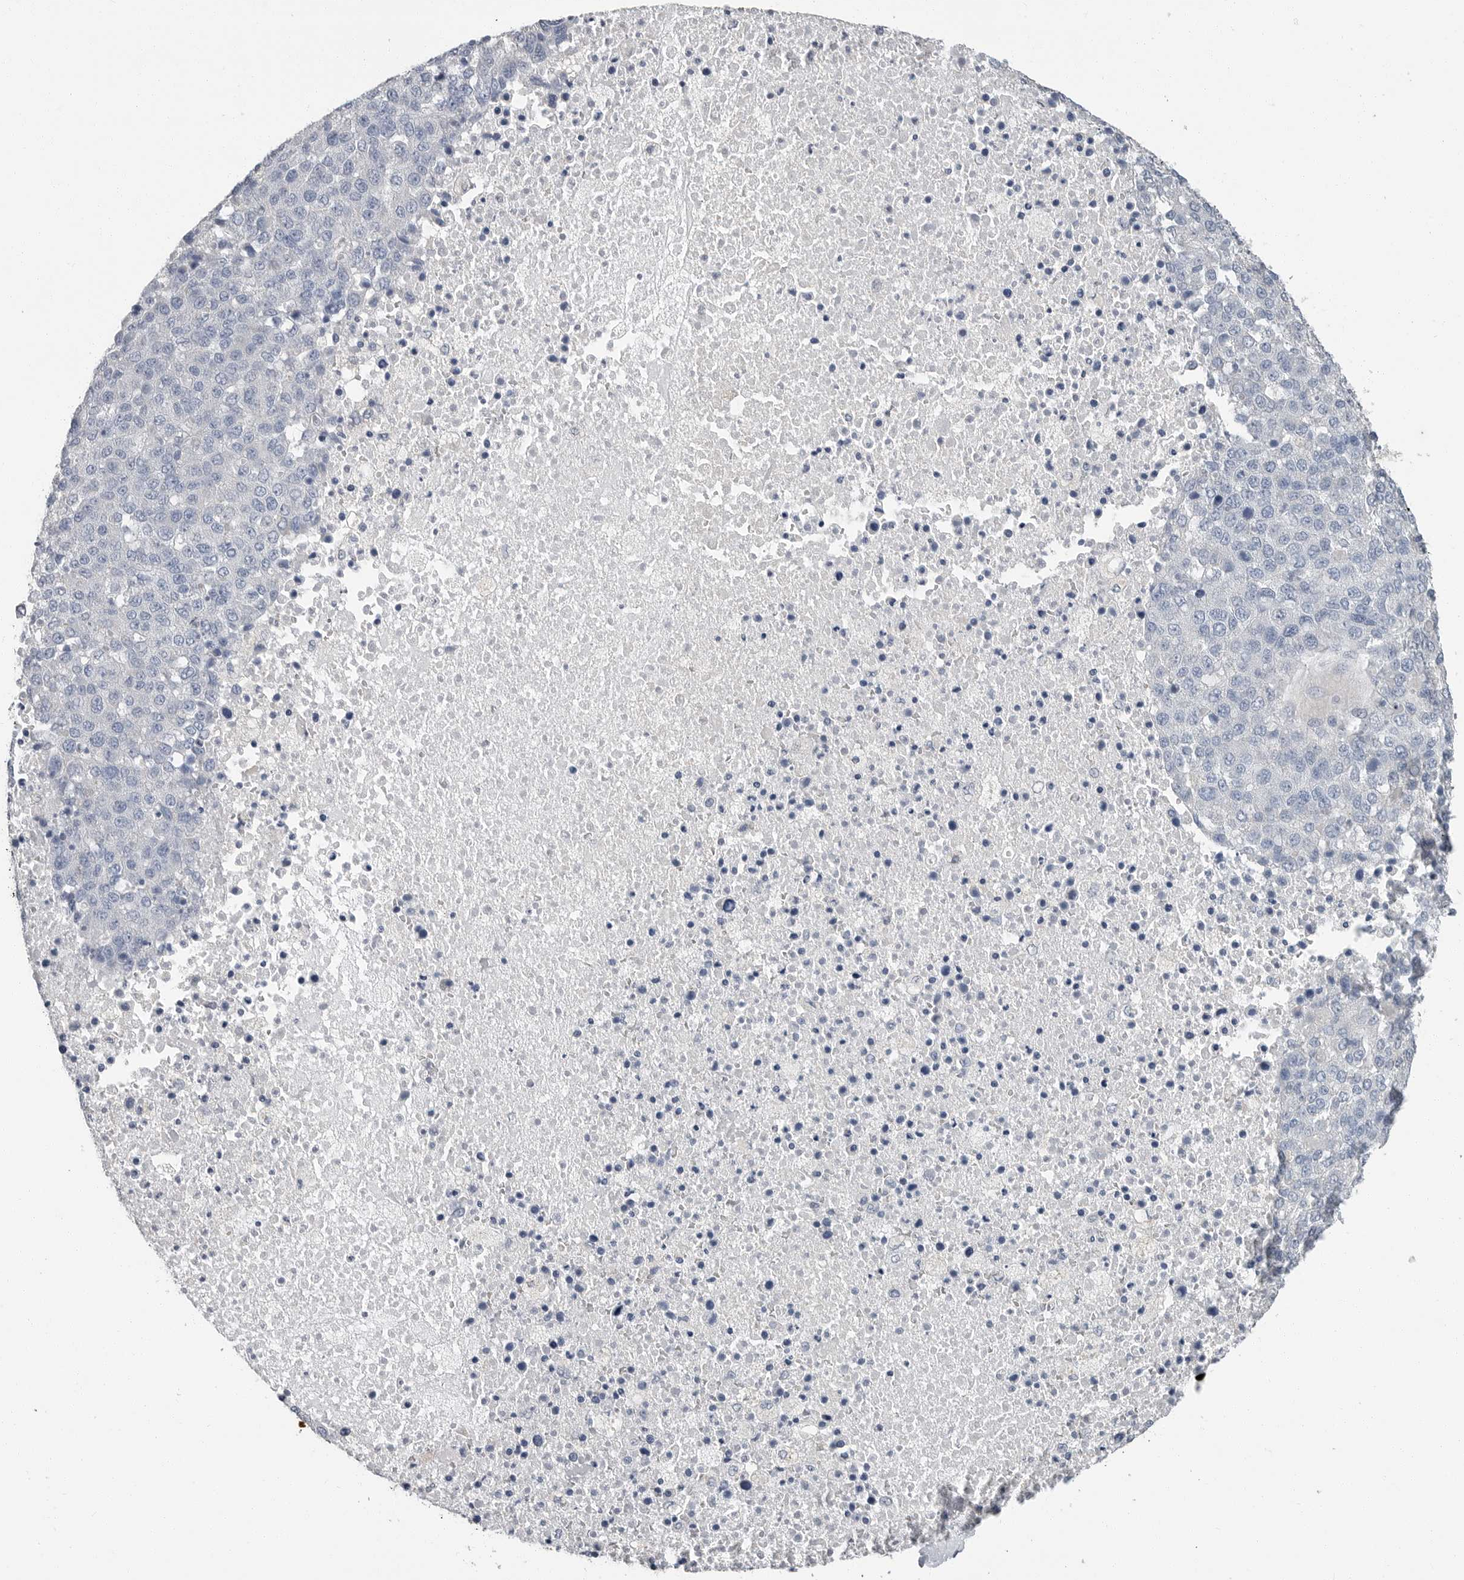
{"staining": {"intensity": "negative", "quantity": "none", "location": "none"}, "tissue": "pancreatic cancer", "cell_type": "Tumor cells", "image_type": "cancer", "snomed": [{"axis": "morphology", "description": "Adenocarcinoma, NOS"}, {"axis": "topography", "description": "Pancreas"}], "caption": "An immunohistochemistry (IHC) image of pancreatic cancer (adenocarcinoma) is shown. There is no staining in tumor cells of pancreatic cancer (adenocarcinoma). (DAB (3,3'-diaminobenzidine) immunohistochemistry (IHC), high magnification).", "gene": "PLN", "patient": {"sex": "female", "age": 61}}